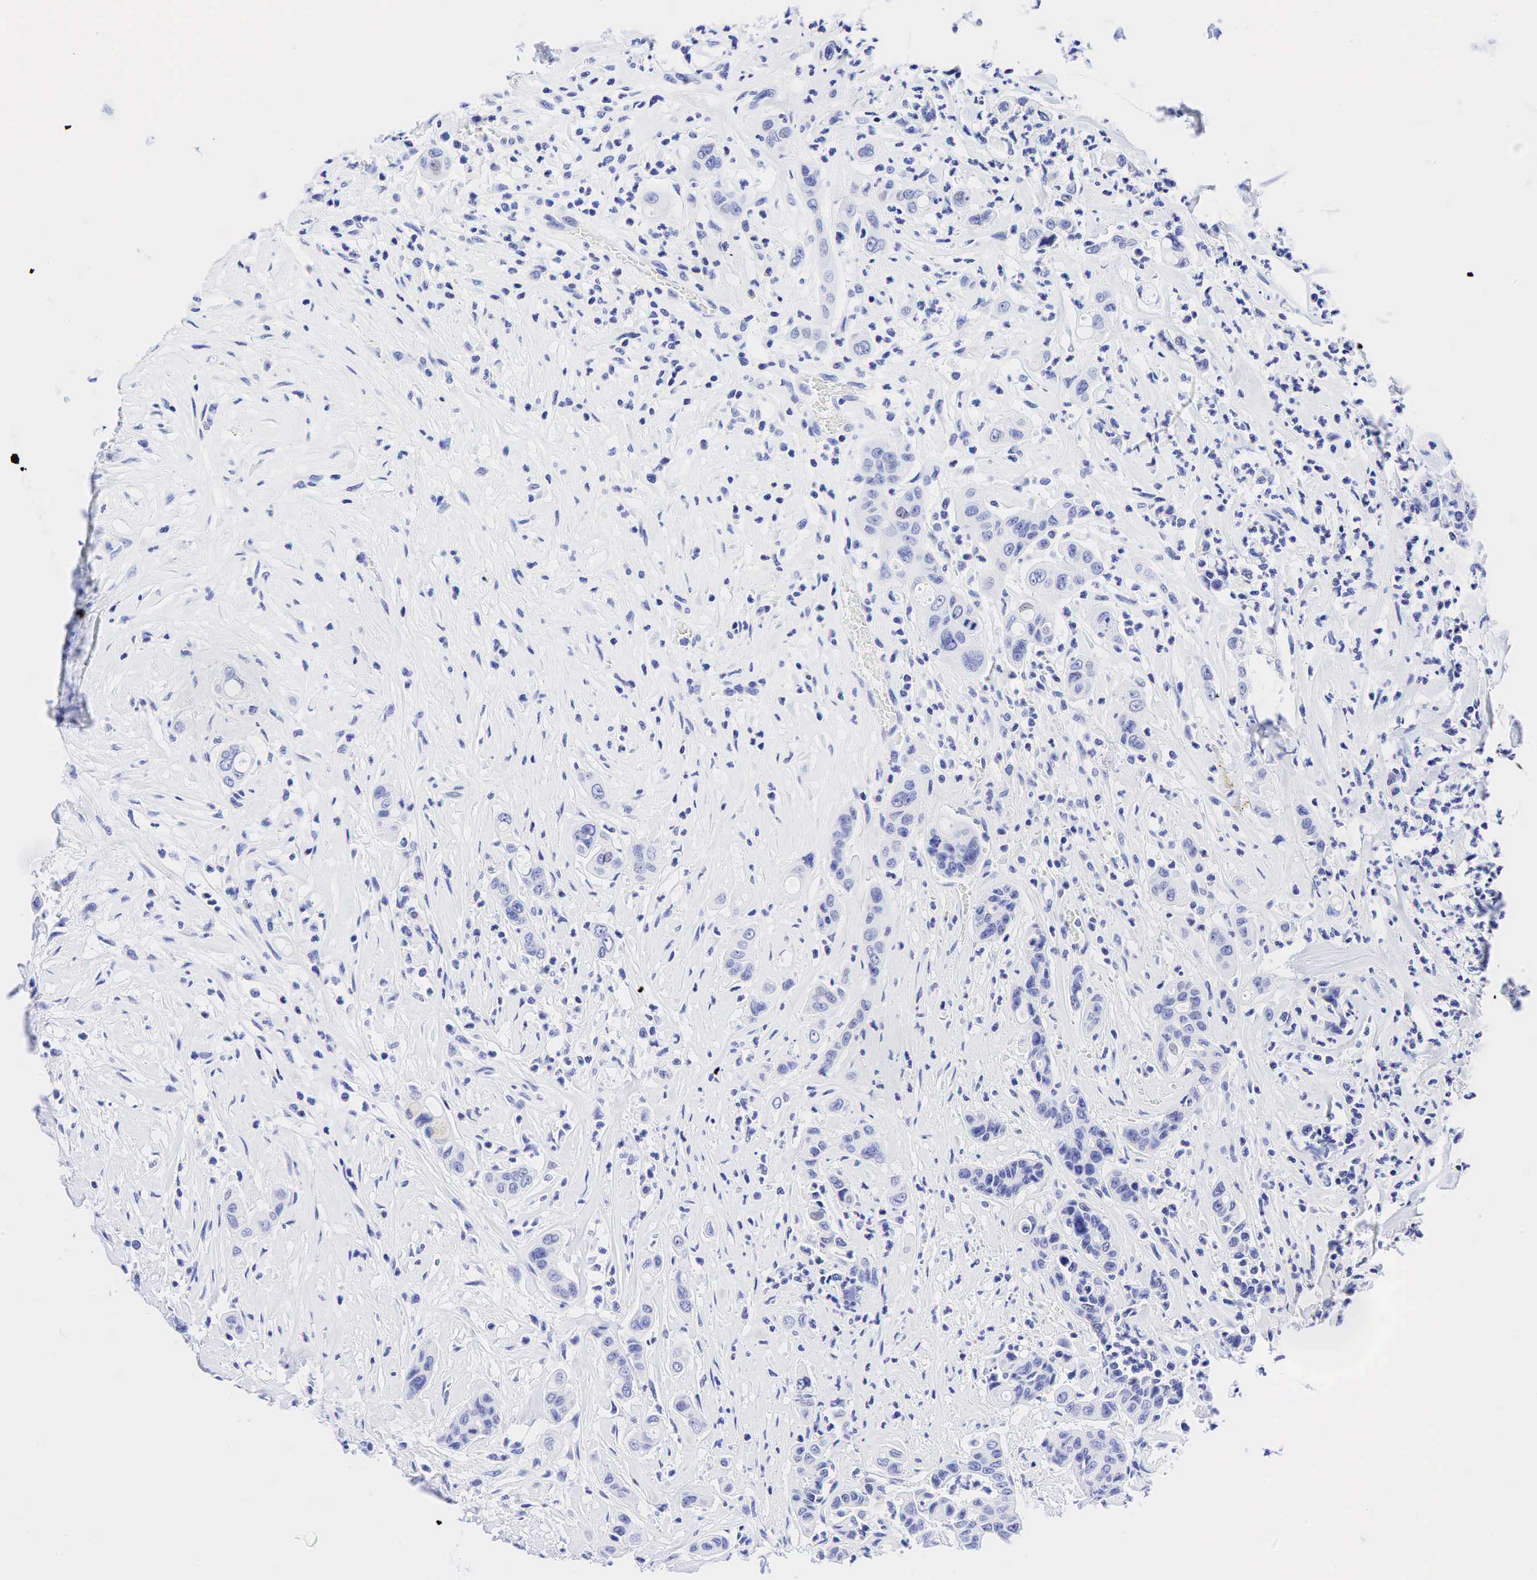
{"staining": {"intensity": "negative", "quantity": "none", "location": "none"}, "tissue": "colorectal cancer", "cell_type": "Tumor cells", "image_type": "cancer", "snomed": [{"axis": "morphology", "description": "Adenocarcinoma, NOS"}, {"axis": "topography", "description": "Colon"}], "caption": "This is an immunohistochemistry (IHC) histopathology image of human colorectal cancer. There is no staining in tumor cells.", "gene": "CHGA", "patient": {"sex": "female", "age": 70}}